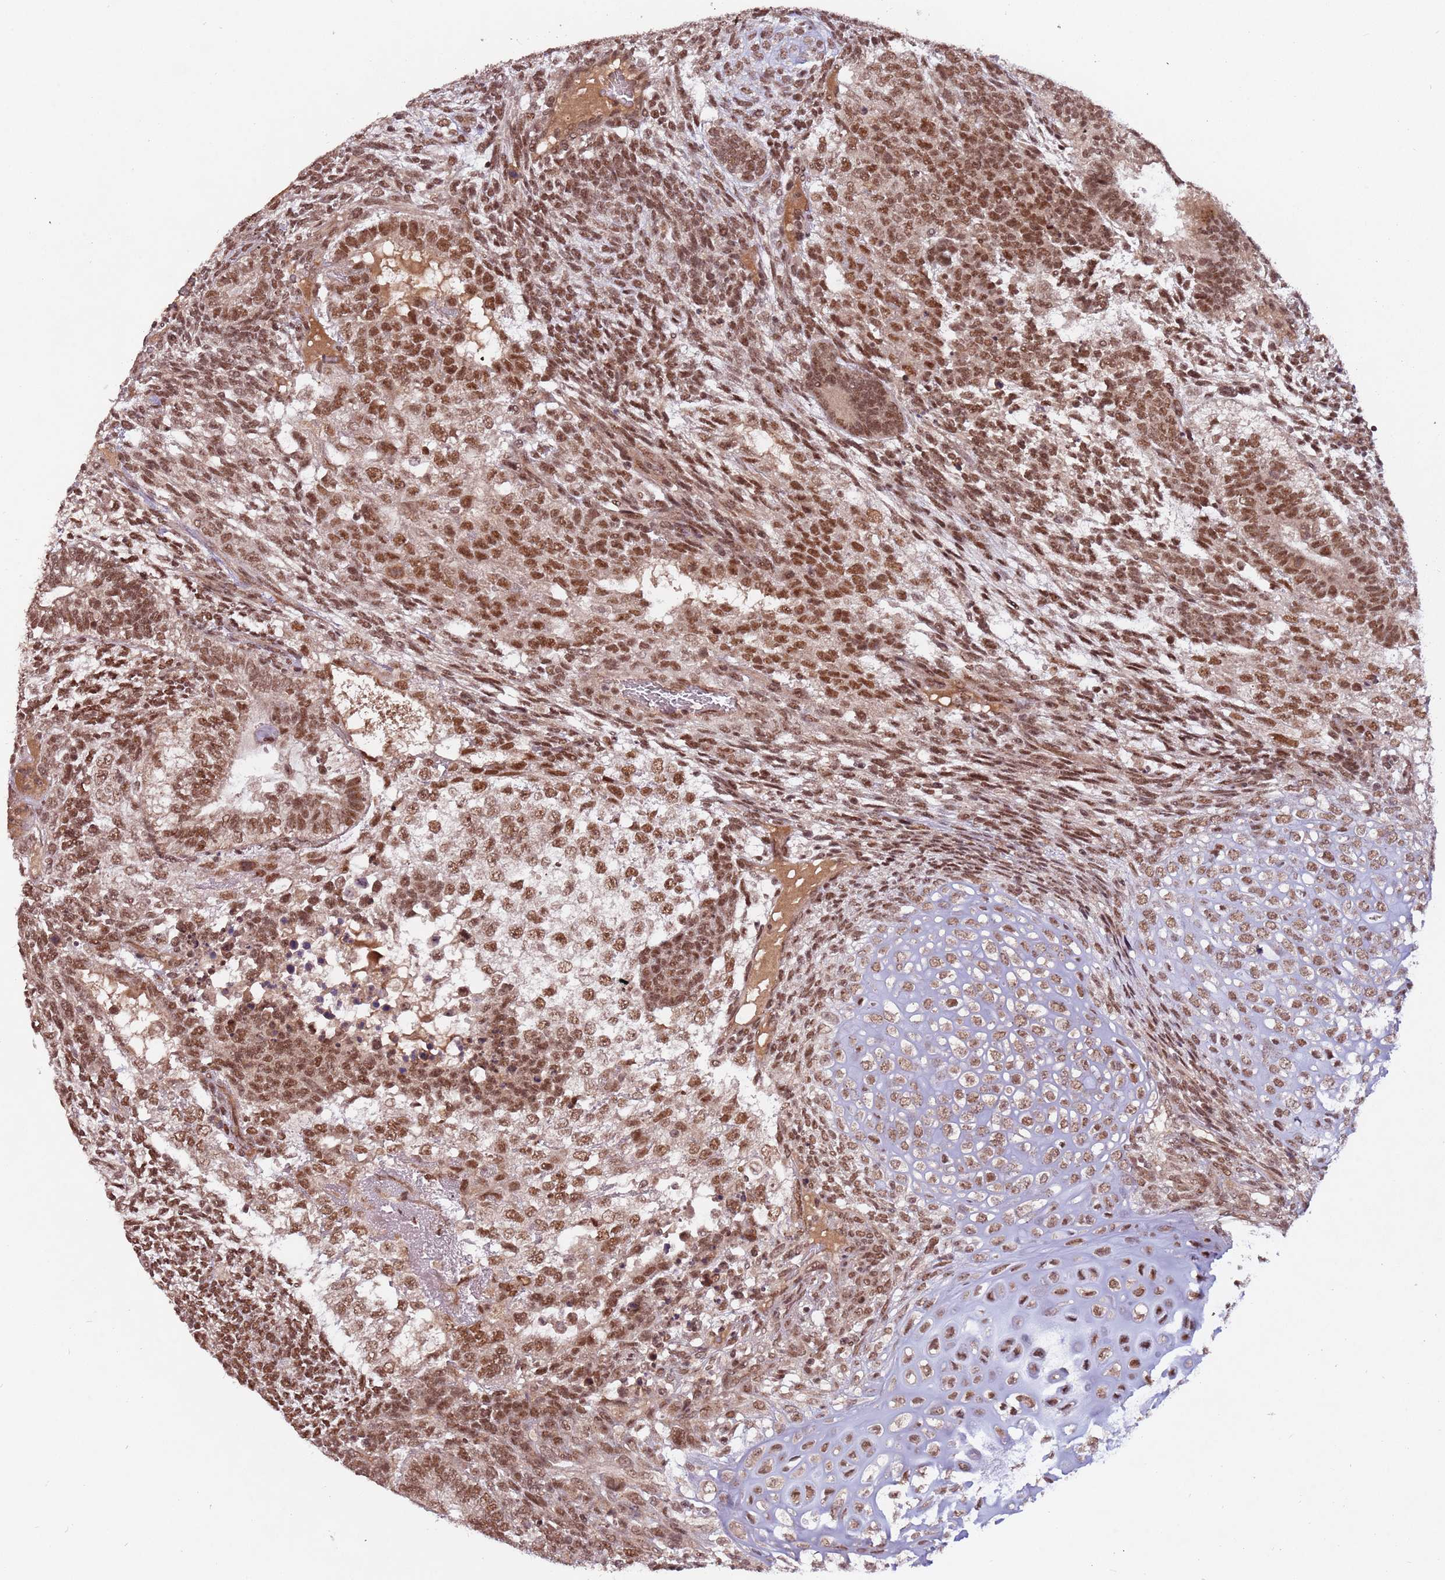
{"staining": {"intensity": "strong", "quantity": ">75%", "location": "nuclear"}, "tissue": "testis cancer", "cell_type": "Tumor cells", "image_type": "cancer", "snomed": [{"axis": "morphology", "description": "Carcinoma, Embryonal, NOS"}, {"axis": "topography", "description": "Testis"}], "caption": "A high amount of strong nuclear expression is identified in approximately >75% of tumor cells in testis embryonal carcinoma tissue.", "gene": "SUDS3", "patient": {"sex": "male", "age": 23}}